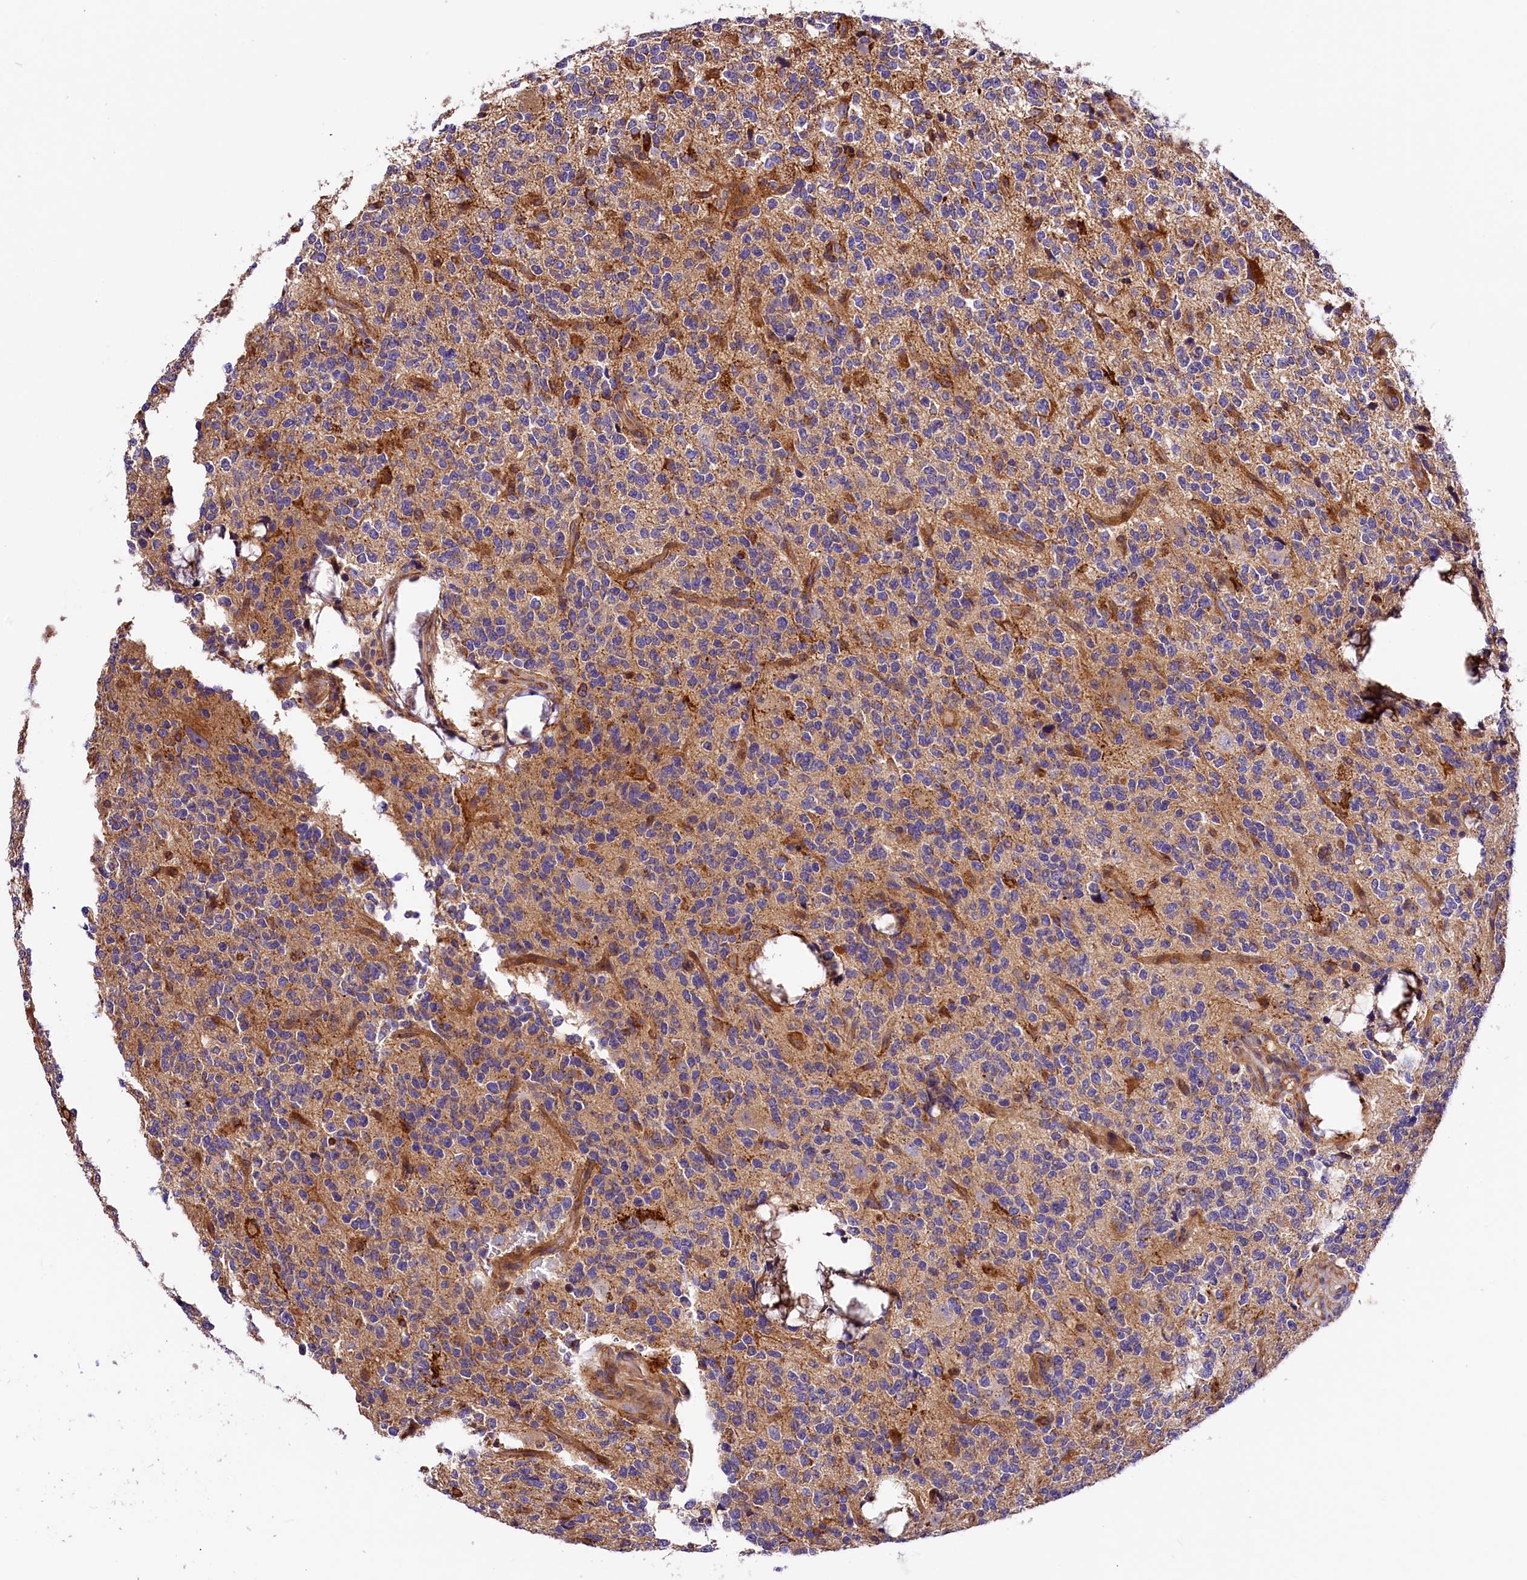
{"staining": {"intensity": "negative", "quantity": "none", "location": "none"}, "tissue": "glioma", "cell_type": "Tumor cells", "image_type": "cancer", "snomed": [{"axis": "morphology", "description": "Glioma, malignant, High grade"}, {"axis": "topography", "description": "Brain"}], "caption": "Immunohistochemistry of human glioma displays no positivity in tumor cells.", "gene": "ARMC6", "patient": {"sex": "female", "age": 62}}